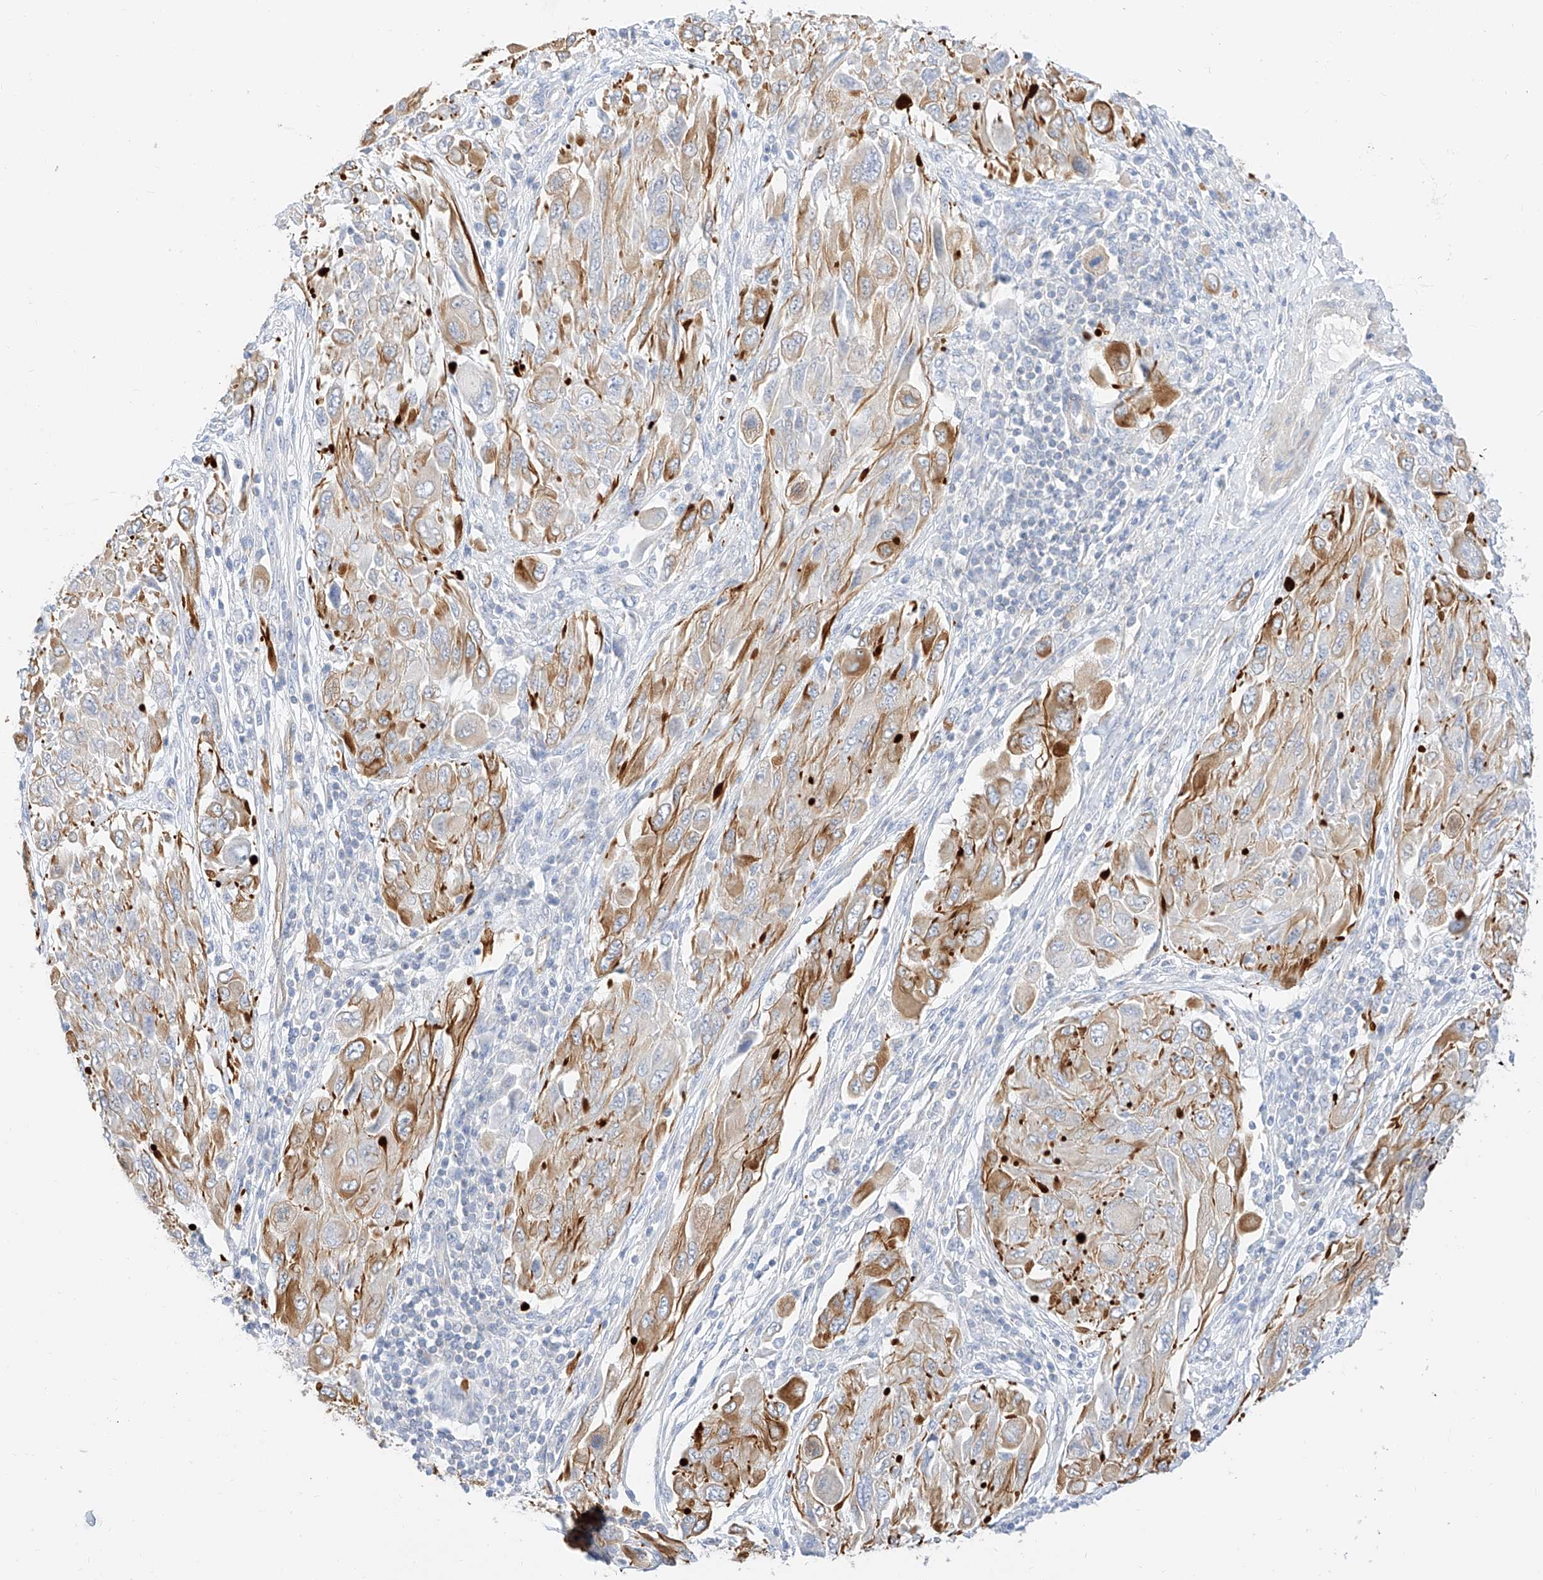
{"staining": {"intensity": "moderate", "quantity": "25%-75%", "location": "cytoplasmic/membranous"}, "tissue": "melanoma", "cell_type": "Tumor cells", "image_type": "cancer", "snomed": [{"axis": "morphology", "description": "Malignant melanoma, NOS"}, {"axis": "topography", "description": "Skin"}], "caption": "Melanoma stained with a protein marker shows moderate staining in tumor cells.", "gene": "CDCP2", "patient": {"sex": "female", "age": 91}}